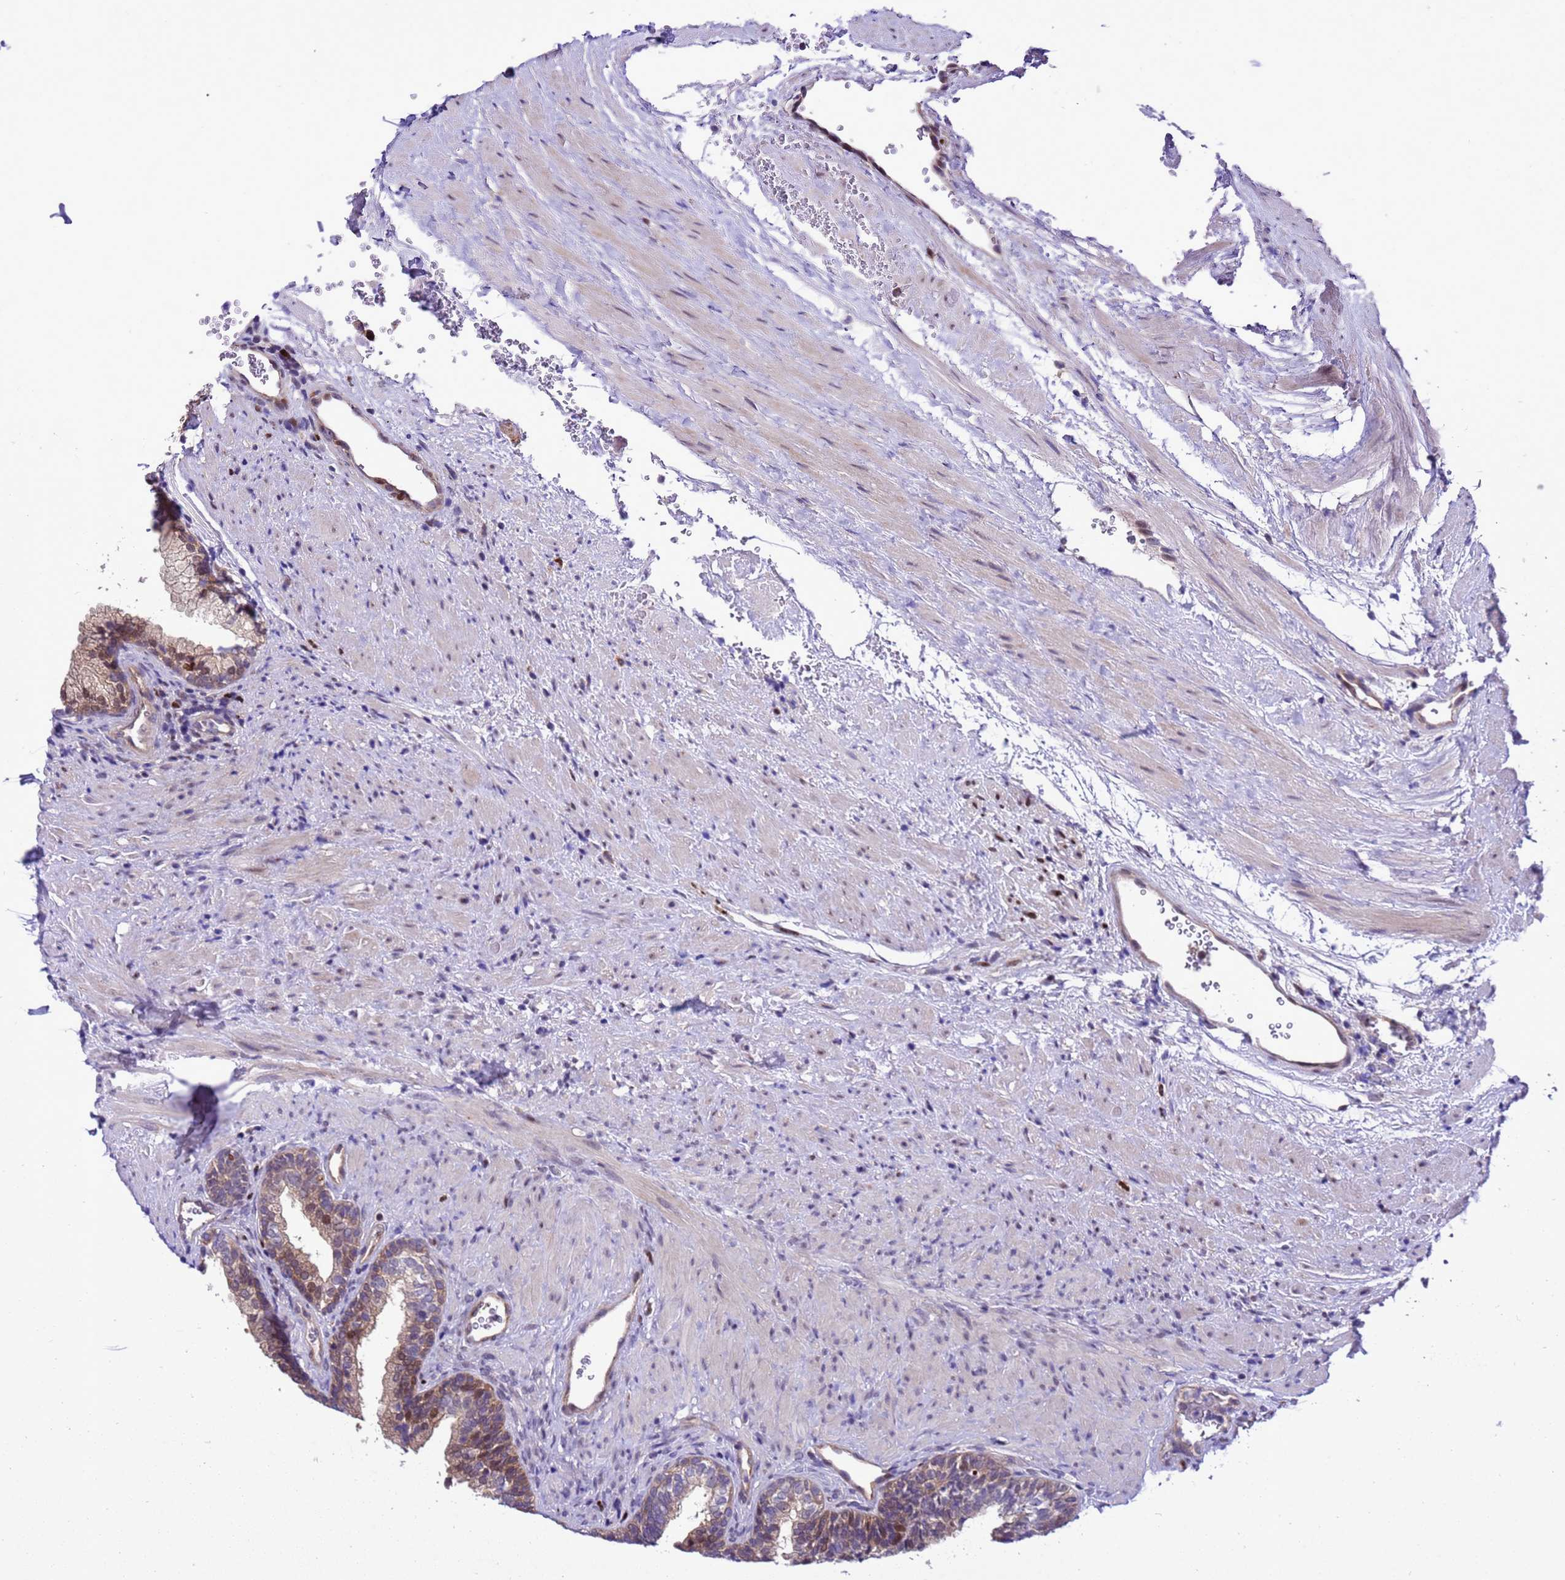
{"staining": {"intensity": "weak", "quantity": ">75%", "location": "cytoplasmic/membranous,nuclear"}, "tissue": "prostate", "cell_type": "Glandular cells", "image_type": "normal", "snomed": [{"axis": "morphology", "description": "Normal tissue, NOS"}, {"axis": "topography", "description": "Prostate"}], "caption": "The immunohistochemical stain labels weak cytoplasmic/membranous,nuclear staining in glandular cells of benign prostate.", "gene": "RASD1", "patient": {"sex": "male", "age": 76}}